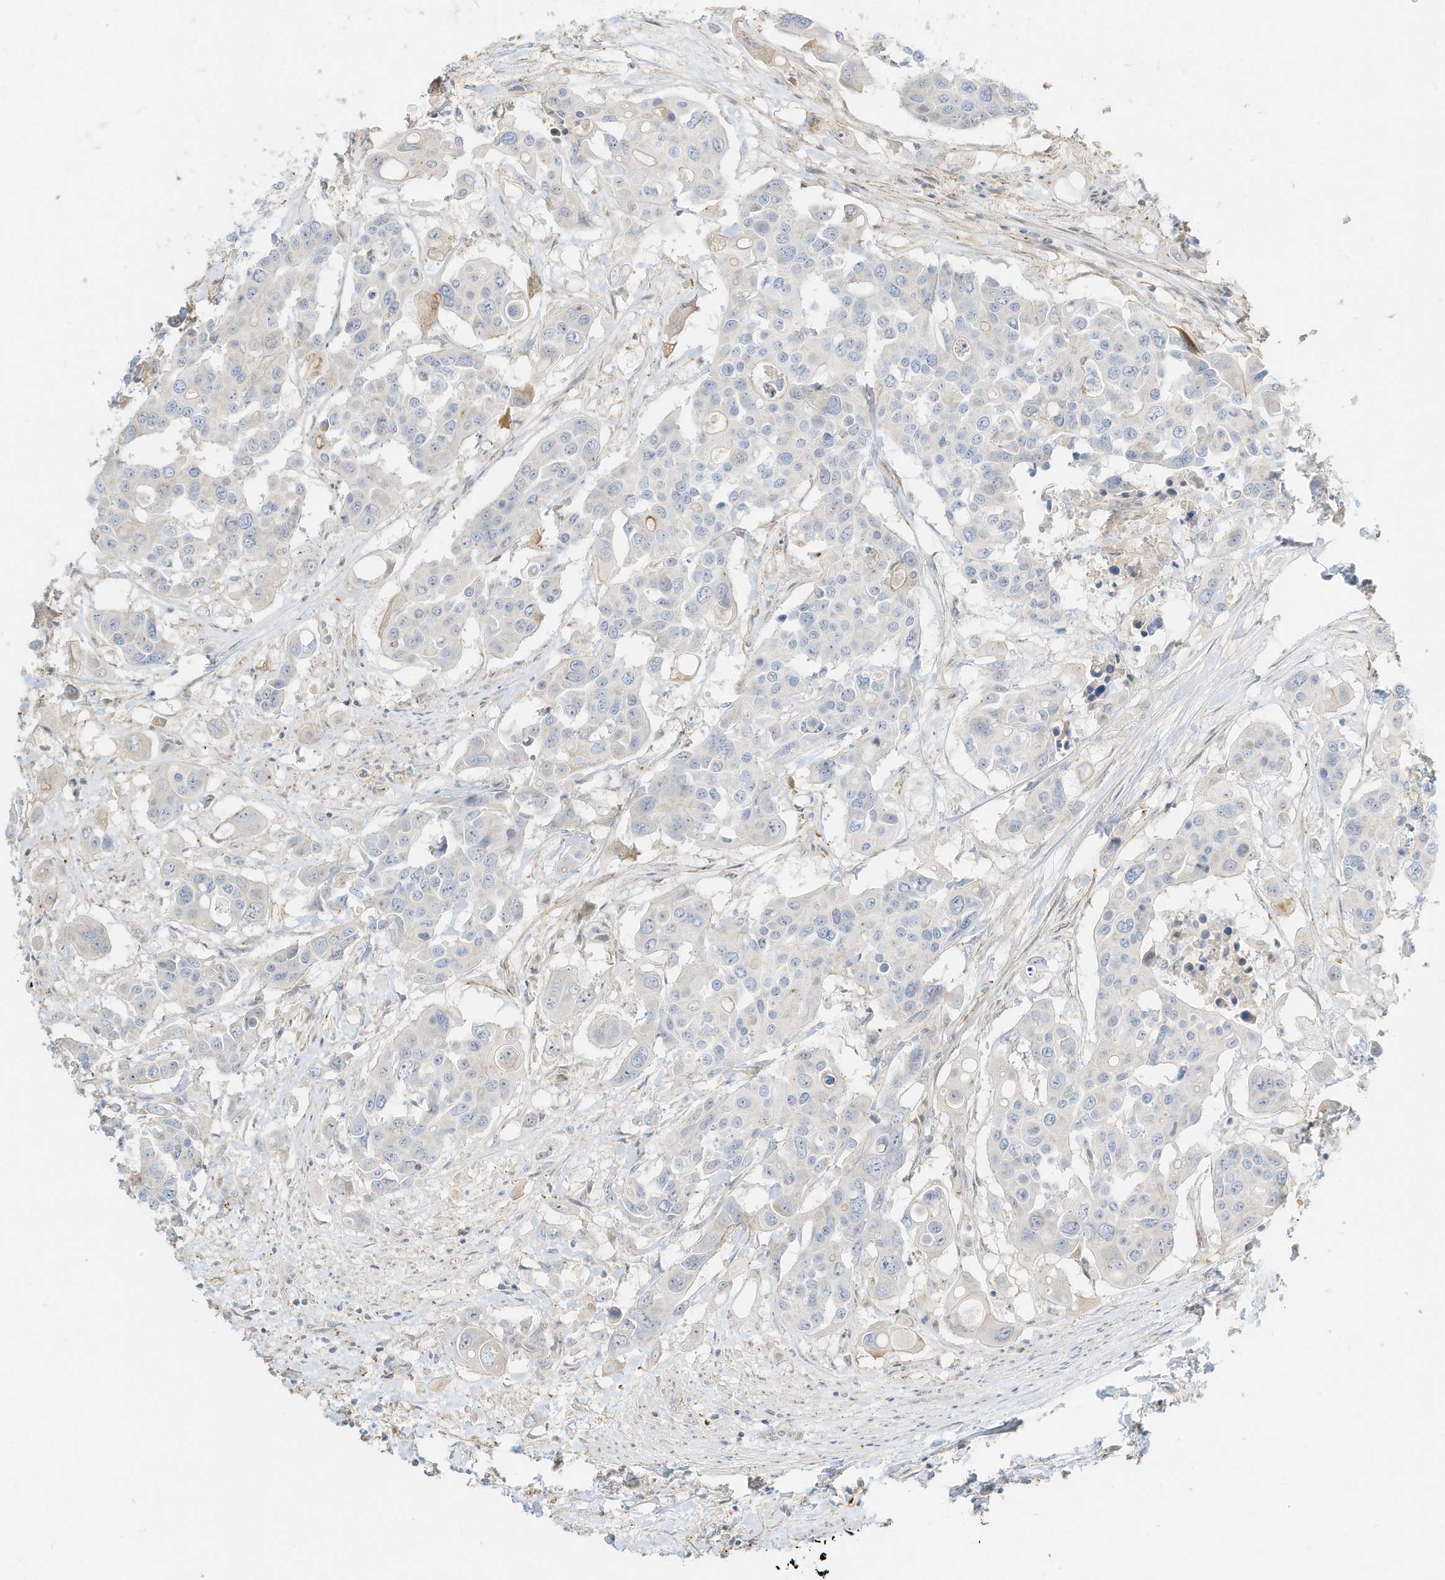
{"staining": {"intensity": "negative", "quantity": "none", "location": "none"}, "tissue": "colorectal cancer", "cell_type": "Tumor cells", "image_type": "cancer", "snomed": [{"axis": "morphology", "description": "Adenocarcinoma, NOS"}, {"axis": "topography", "description": "Colon"}], "caption": "Immunohistochemical staining of colorectal cancer reveals no significant expression in tumor cells.", "gene": "OFD1", "patient": {"sex": "male", "age": 77}}